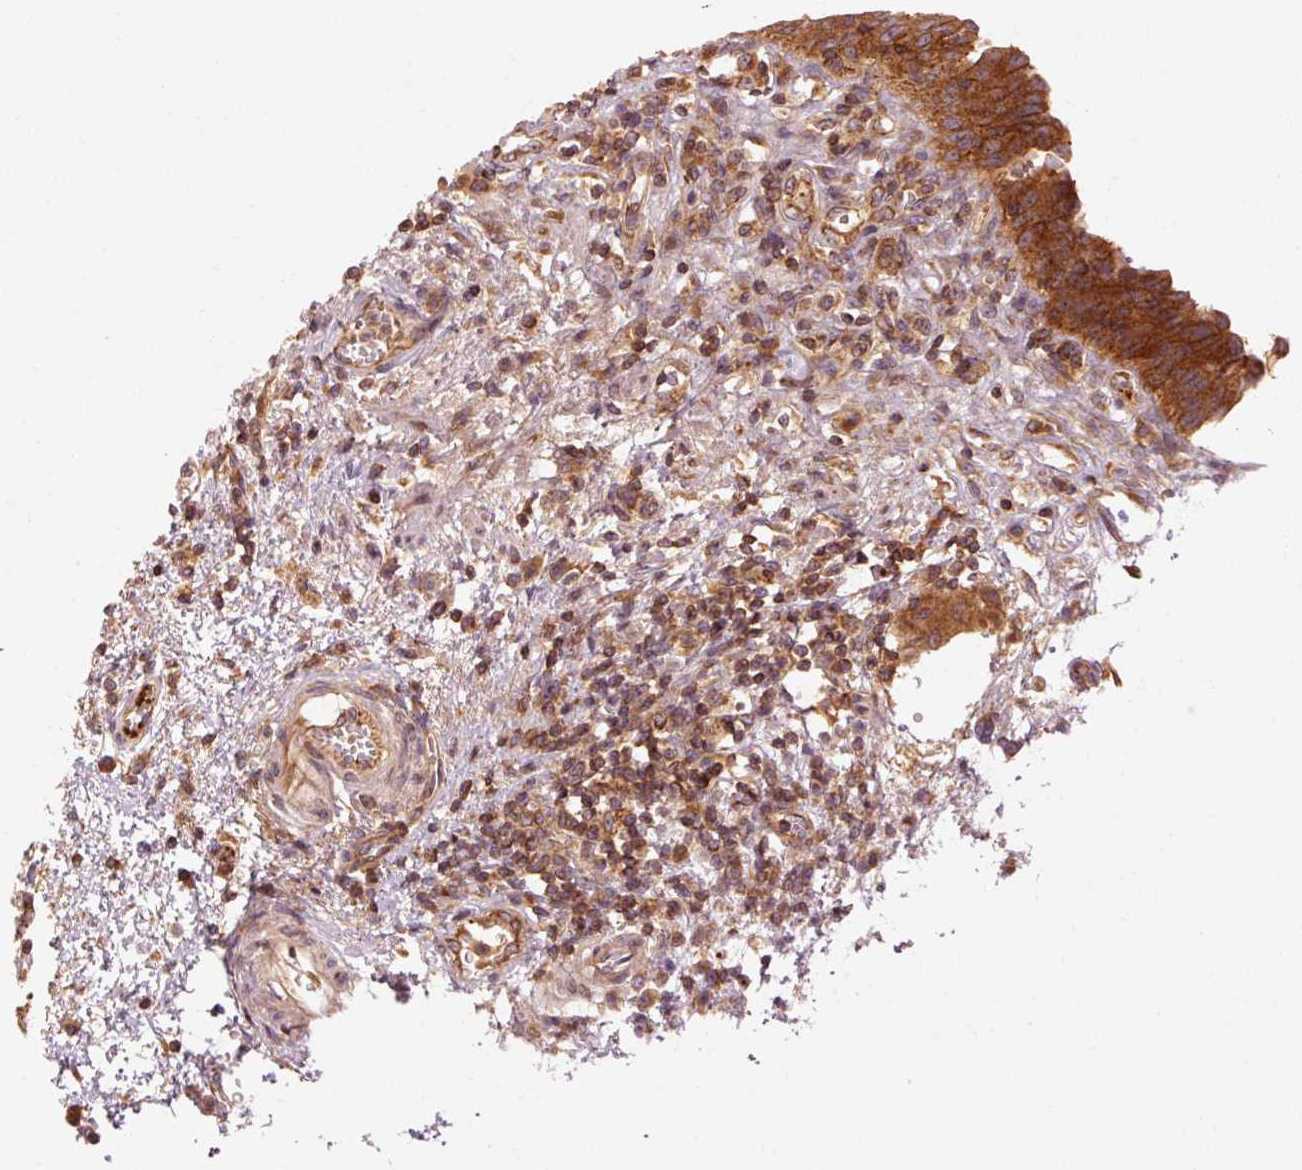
{"staining": {"intensity": "strong", "quantity": ">75%", "location": "cytoplasmic/membranous"}, "tissue": "urinary bladder", "cell_type": "Urothelial cells", "image_type": "normal", "snomed": [{"axis": "morphology", "description": "Normal tissue, NOS"}, {"axis": "topography", "description": "Urinary bladder"}], "caption": "Immunohistochemistry (DAB) staining of benign urinary bladder exhibits strong cytoplasmic/membranous protein expression in approximately >75% of urothelial cells.", "gene": "CTNNA1", "patient": {"sex": "male", "age": 71}}